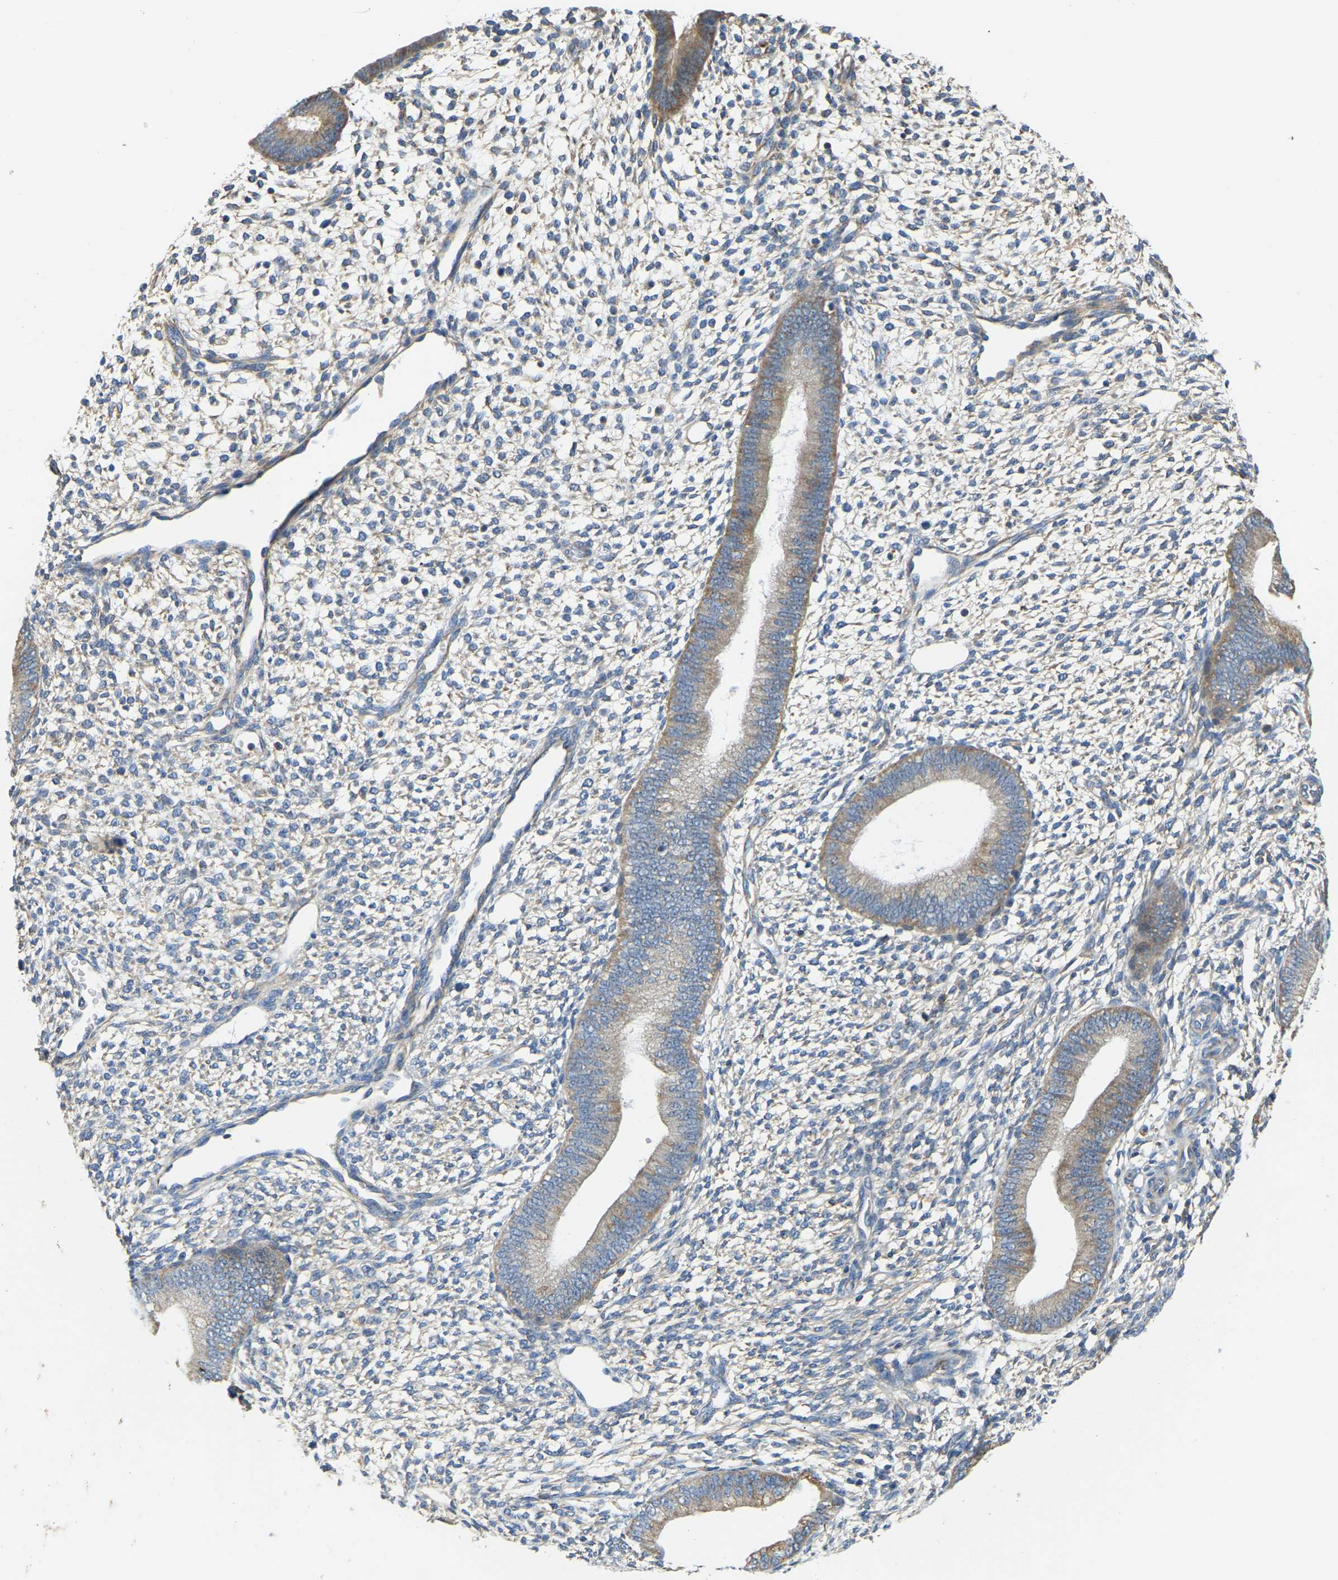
{"staining": {"intensity": "moderate", "quantity": "<25%", "location": "cytoplasmic/membranous"}, "tissue": "endometrium", "cell_type": "Cells in endometrial stroma", "image_type": "normal", "snomed": [{"axis": "morphology", "description": "Normal tissue, NOS"}, {"axis": "topography", "description": "Endometrium"}], "caption": "The image displays a brown stain indicating the presence of a protein in the cytoplasmic/membranous of cells in endometrial stroma in endometrium. Using DAB (brown) and hematoxylin (blue) stains, captured at high magnification using brightfield microscopy.", "gene": "AHNAK", "patient": {"sex": "female", "age": 46}}